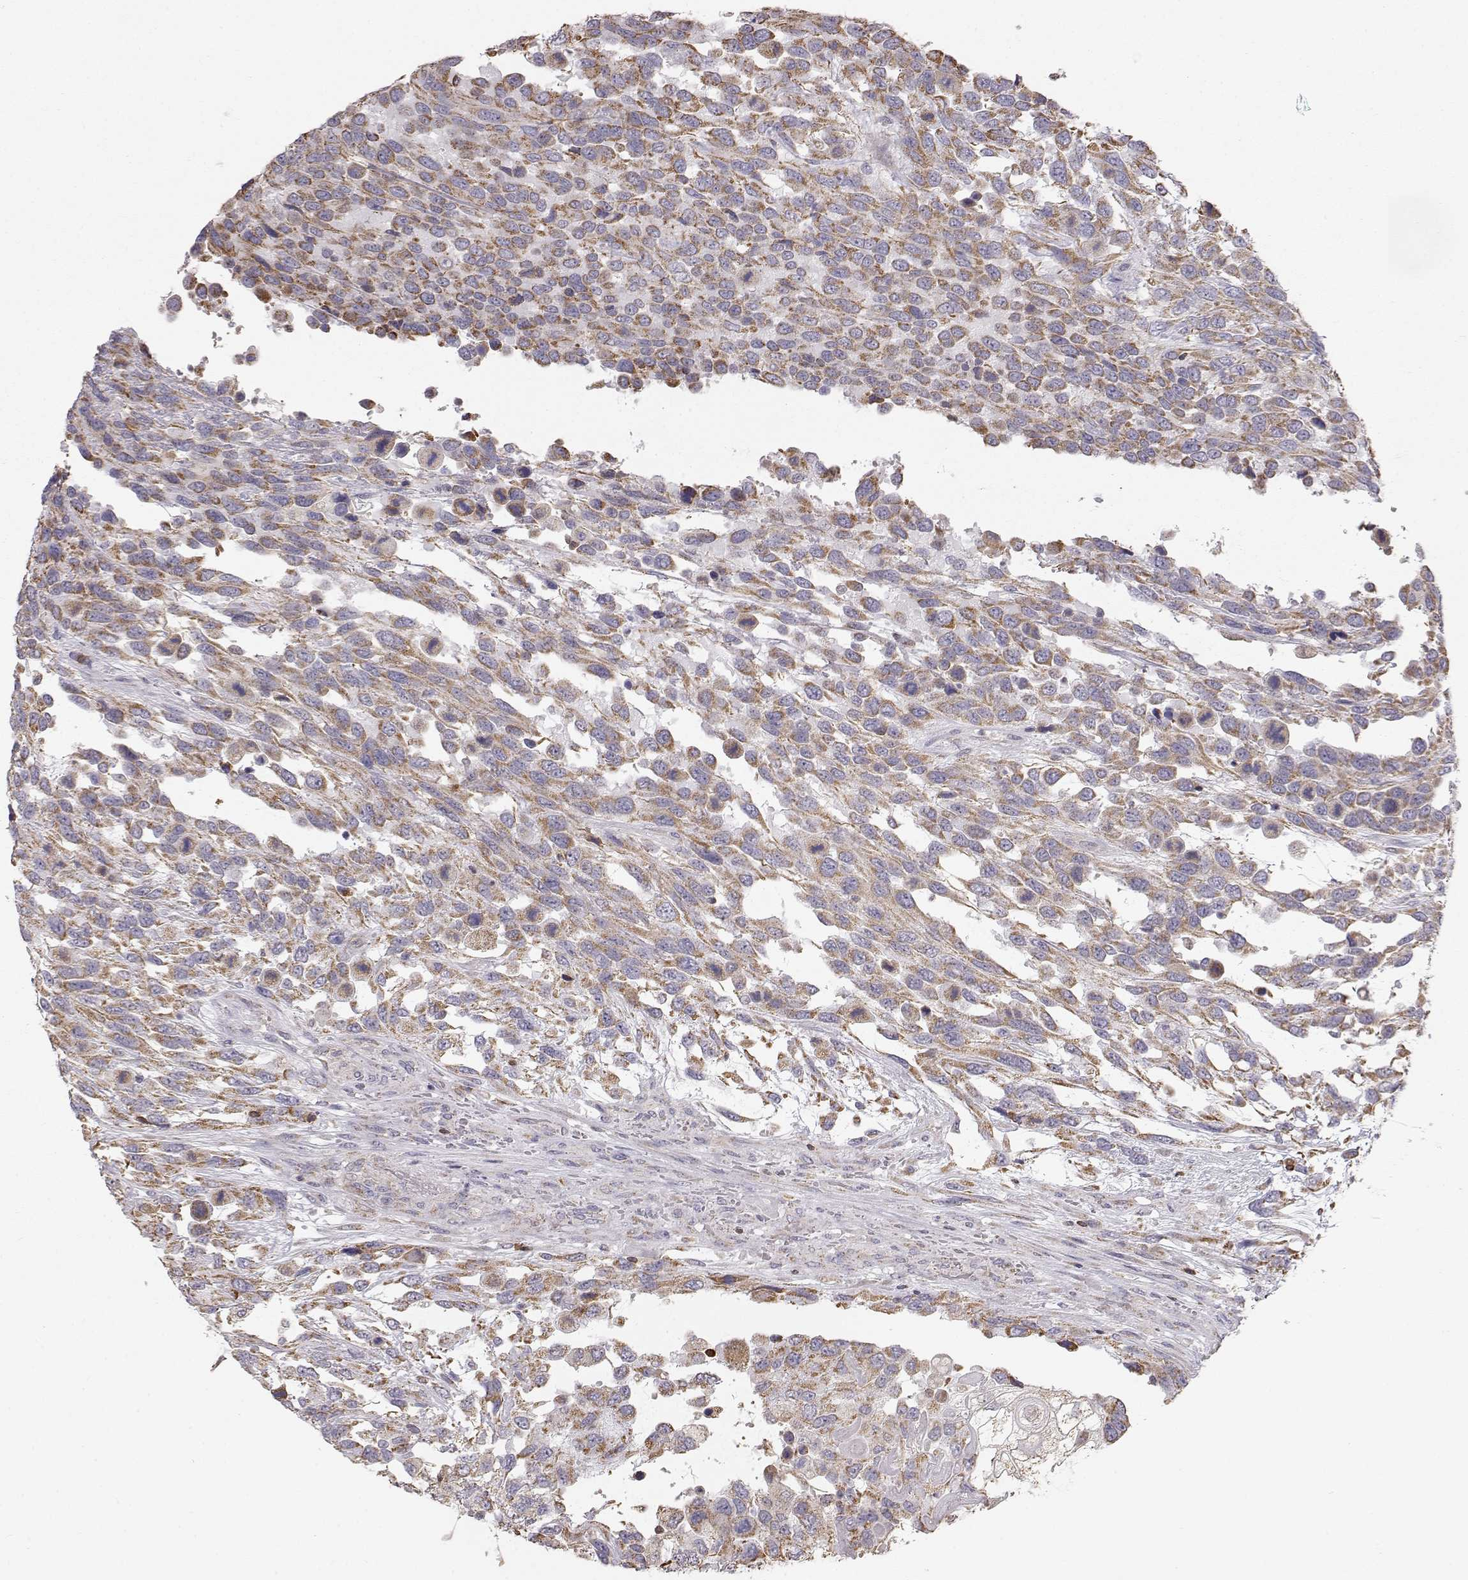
{"staining": {"intensity": "moderate", "quantity": ">75%", "location": "cytoplasmic/membranous"}, "tissue": "urothelial cancer", "cell_type": "Tumor cells", "image_type": "cancer", "snomed": [{"axis": "morphology", "description": "Urothelial carcinoma, High grade"}, {"axis": "topography", "description": "Urinary bladder"}], "caption": "Protein positivity by IHC shows moderate cytoplasmic/membranous expression in about >75% of tumor cells in urothelial carcinoma (high-grade). The staining was performed using DAB (3,3'-diaminobenzidine) to visualize the protein expression in brown, while the nuclei were stained in blue with hematoxylin (Magnification: 20x).", "gene": "GRAP2", "patient": {"sex": "female", "age": 70}}